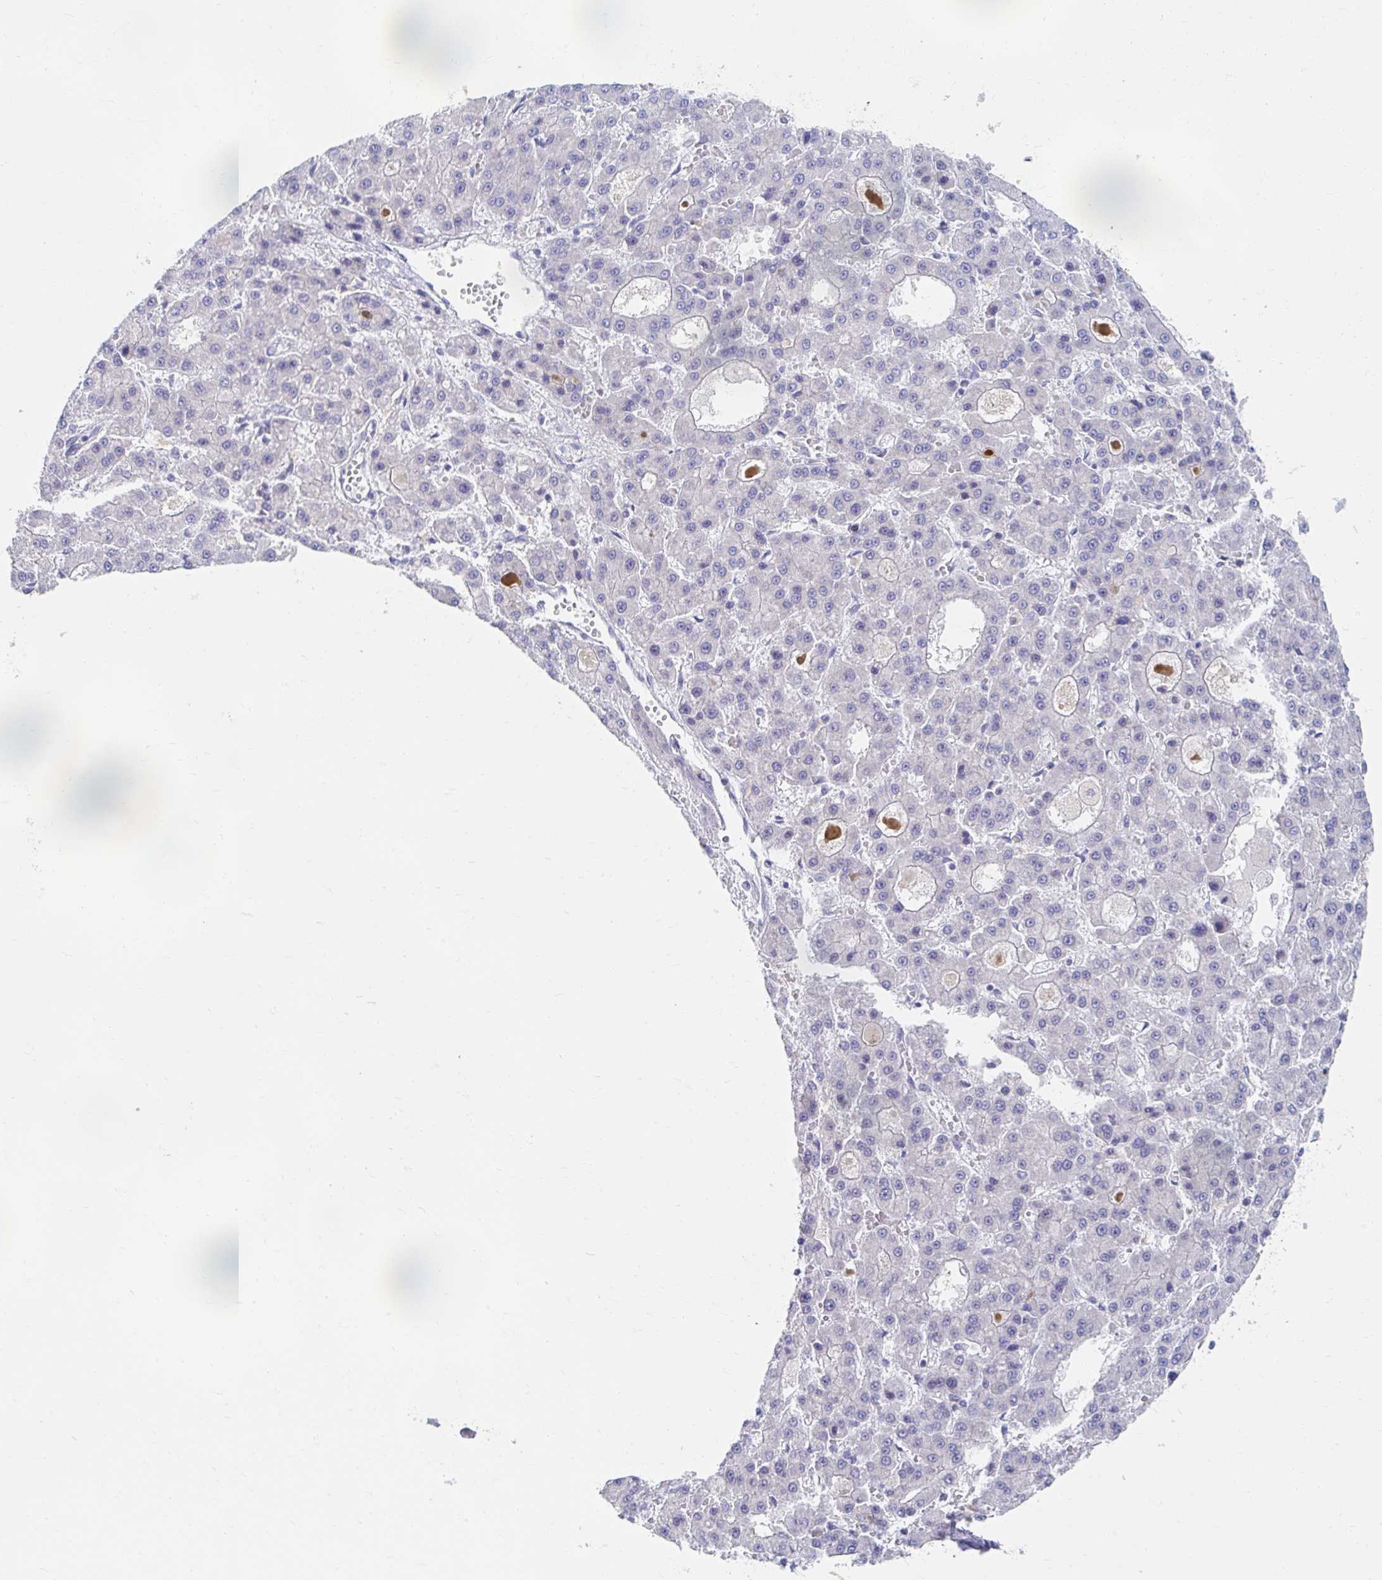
{"staining": {"intensity": "negative", "quantity": "none", "location": "none"}, "tissue": "liver cancer", "cell_type": "Tumor cells", "image_type": "cancer", "snomed": [{"axis": "morphology", "description": "Carcinoma, Hepatocellular, NOS"}, {"axis": "topography", "description": "Liver"}], "caption": "Tumor cells show no significant protein staining in hepatocellular carcinoma (liver).", "gene": "MYLK2", "patient": {"sex": "male", "age": 70}}